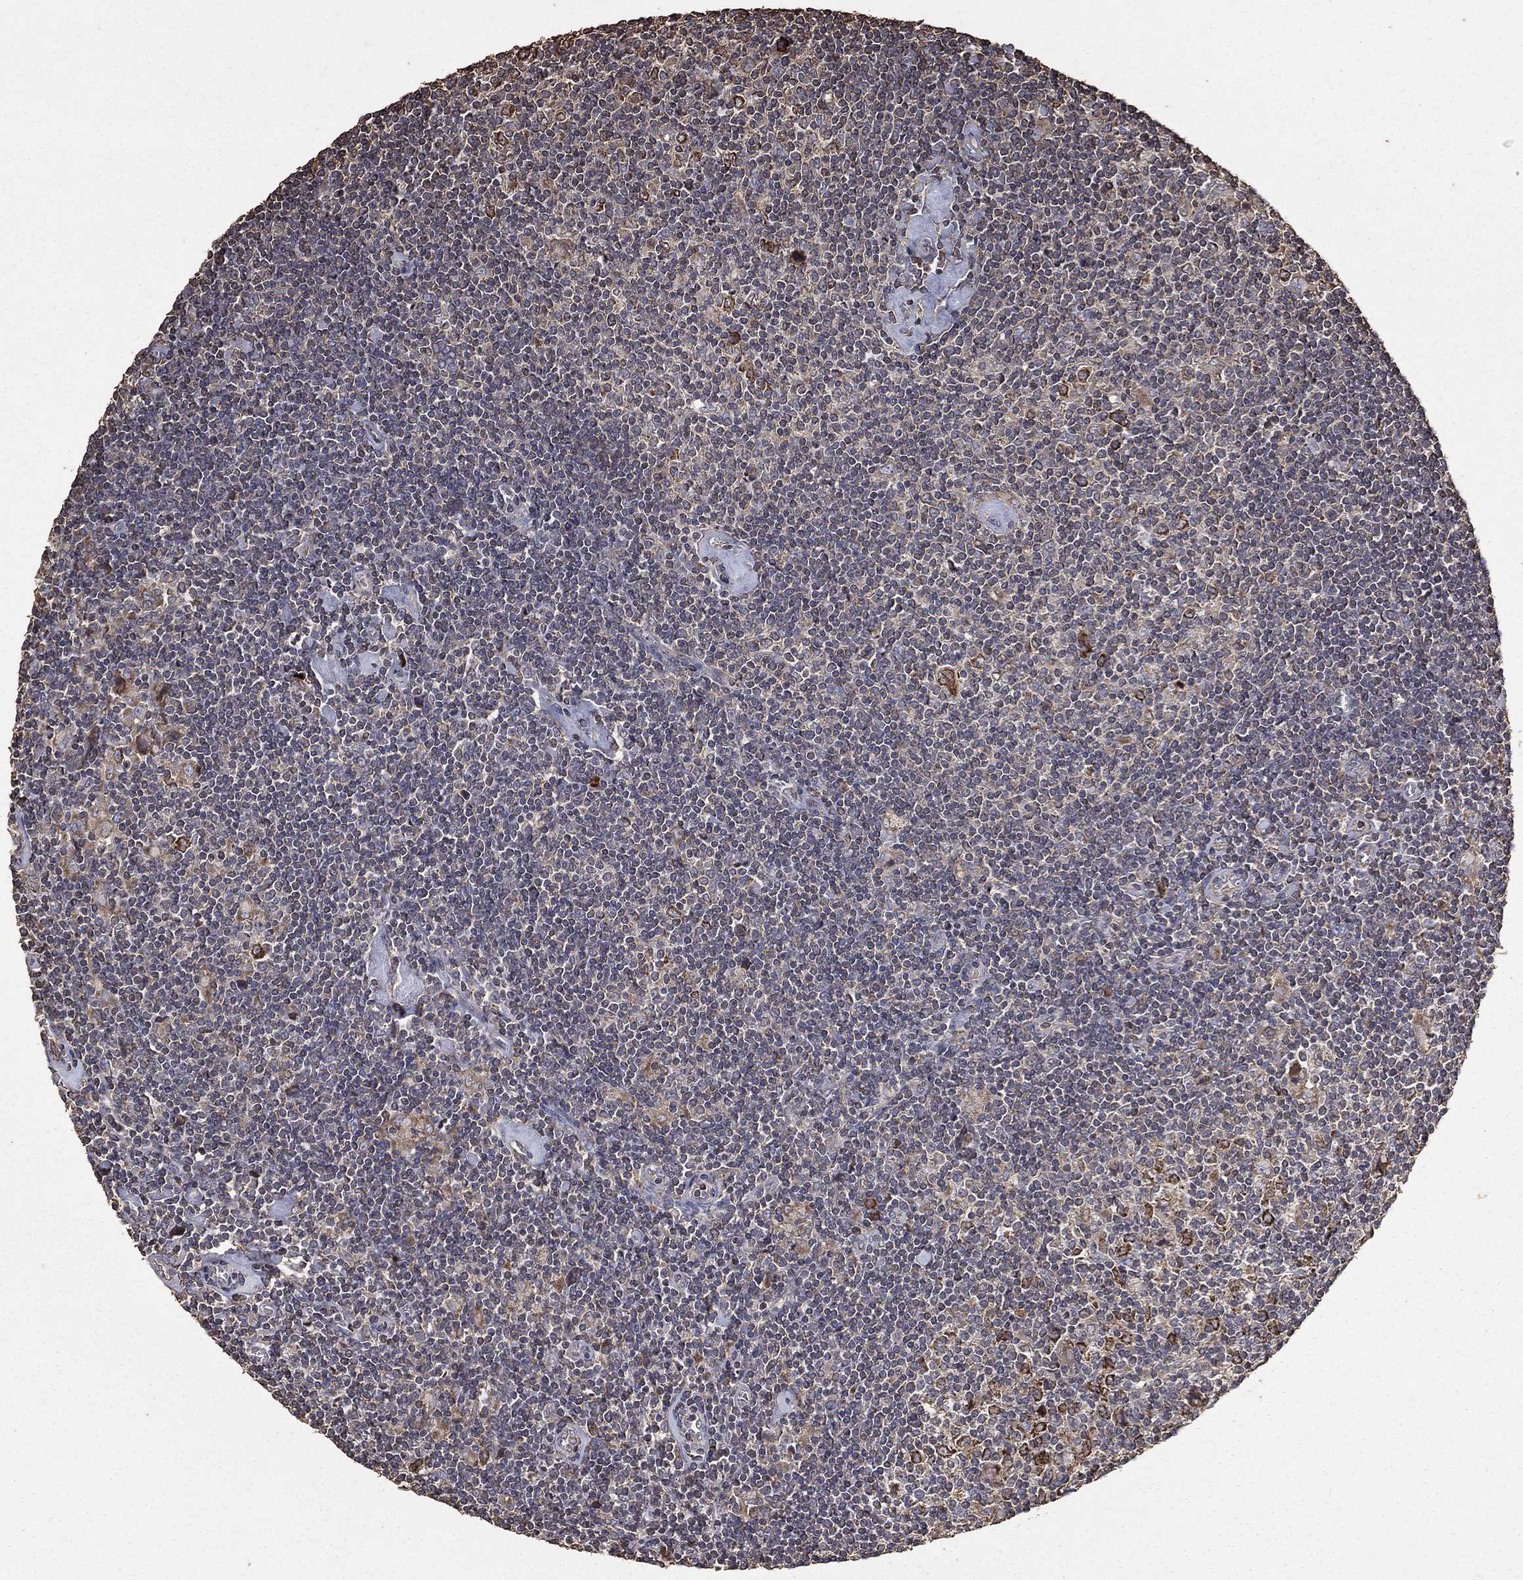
{"staining": {"intensity": "moderate", "quantity": "<25%", "location": "cytoplasmic/membranous"}, "tissue": "lymphoma", "cell_type": "Tumor cells", "image_type": "cancer", "snomed": [{"axis": "morphology", "description": "Hodgkin's disease, NOS"}, {"axis": "topography", "description": "Lymph node"}], "caption": "Immunohistochemistry histopathology image of human Hodgkin's disease stained for a protein (brown), which shows low levels of moderate cytoplasmic/membranous staining in approximately <25% of tumor cells.", "gene": "METTL27", "patient": {"sex": "male", "age": 40}}